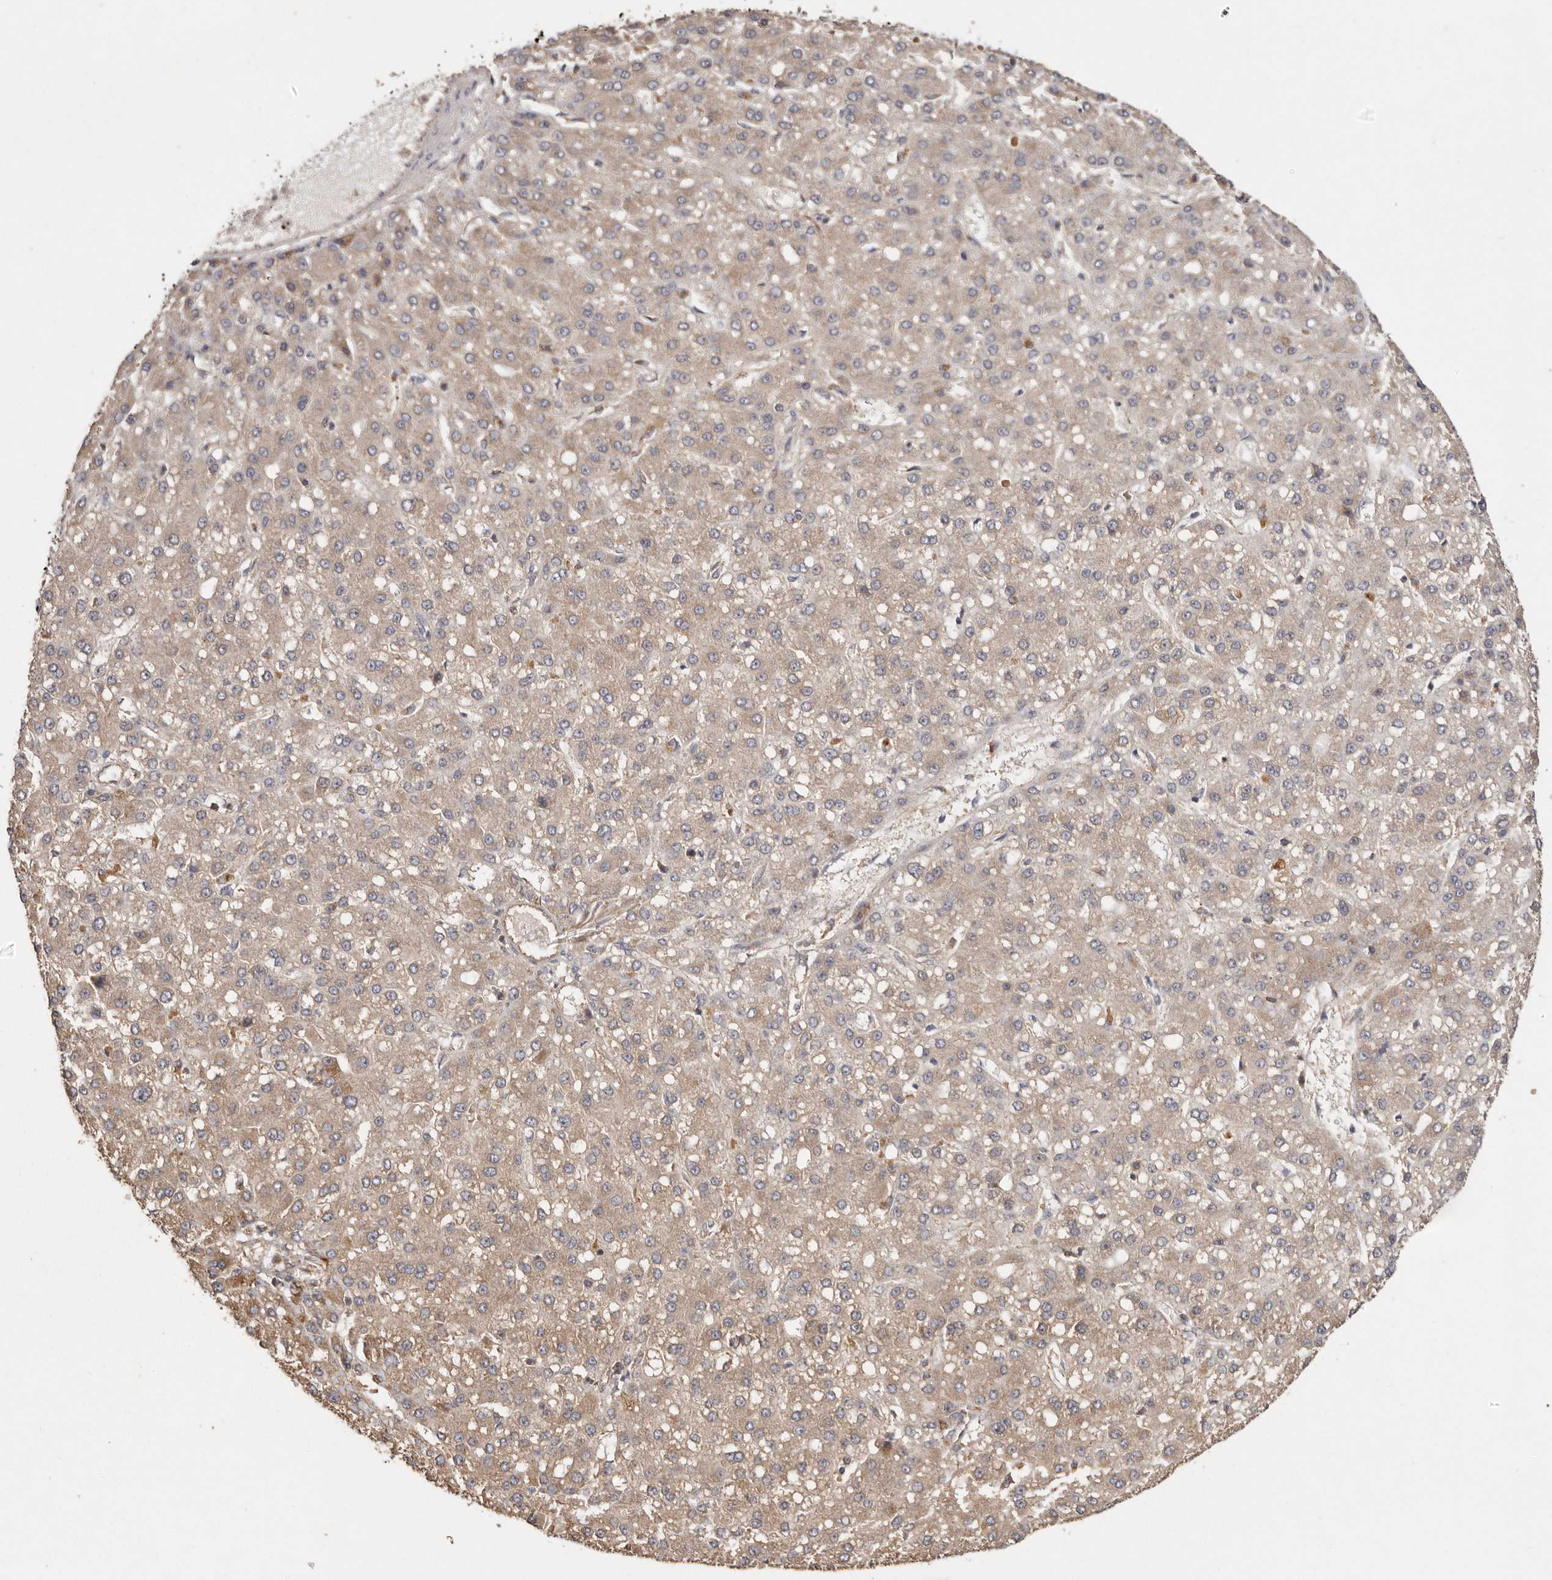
{"staining": {"intensity": "moderate", "quantity": "25%-75%", "location": "cytoplasmic/membranous"}, "tissue": "liver cancer", "cell_type": "Tumor cells", "image_type": "cancer", "snomed": [{"axis": "morphology", "description": "Carcinoma, Hepatocellular, NOS"}, {"axis": "topography", "description": "Liver"}], "caption": "The photomicrograph exhibits staining of liver cancer (hepatocellular carcinoma), revealing moderate cytoplasmic/membranous protein expression (brown color) within tumor cells. Ihc stains the protein in brown and the nuclei are stained blue.", "gene": "RWDD1", "patient": {"sex": "male", "age": 67}}